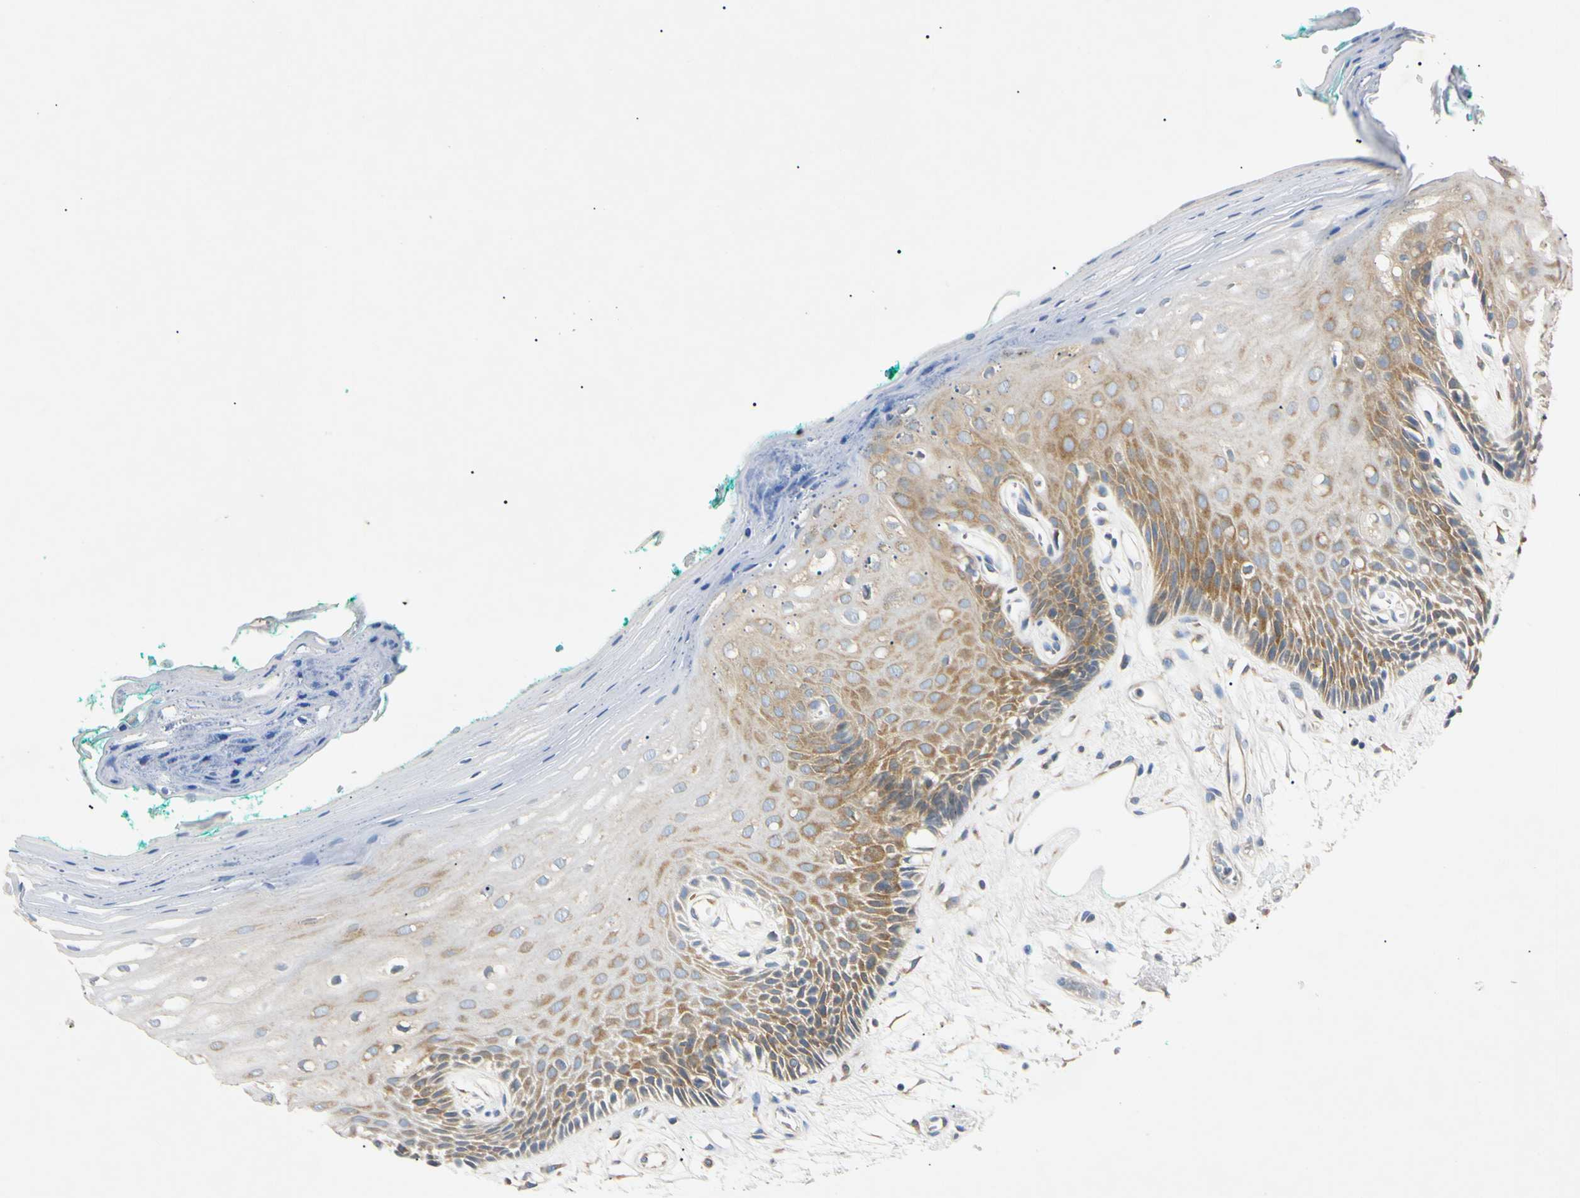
{"staining": {"intensity": "moderate", "quantity": ">75%", "location": "cytoplasmic/membranous"}, "tissue": "oral mucosa", "cell_type": "Squamous epithelial cells", "image_type": "normal", "snomed": [{"axis": "morphology", "description": "Normal tissue, NOS"}, {"axis": "topography", "description": "Skeletal muscle"}, {"axis": "topography", "description": "Oral tissue"}, {"axis": "topography", "description": "Peripheral nerve tissue"}], "caption": "A micrograph of oral mucosa stained for a protein demonstrates moderate cytoplasmic/membranous brown staining in squamous epithelial cells. Nuclei are stained in blue.", "gene": "DNAJB12", "patient": {"sex": "female", "age": 84}}